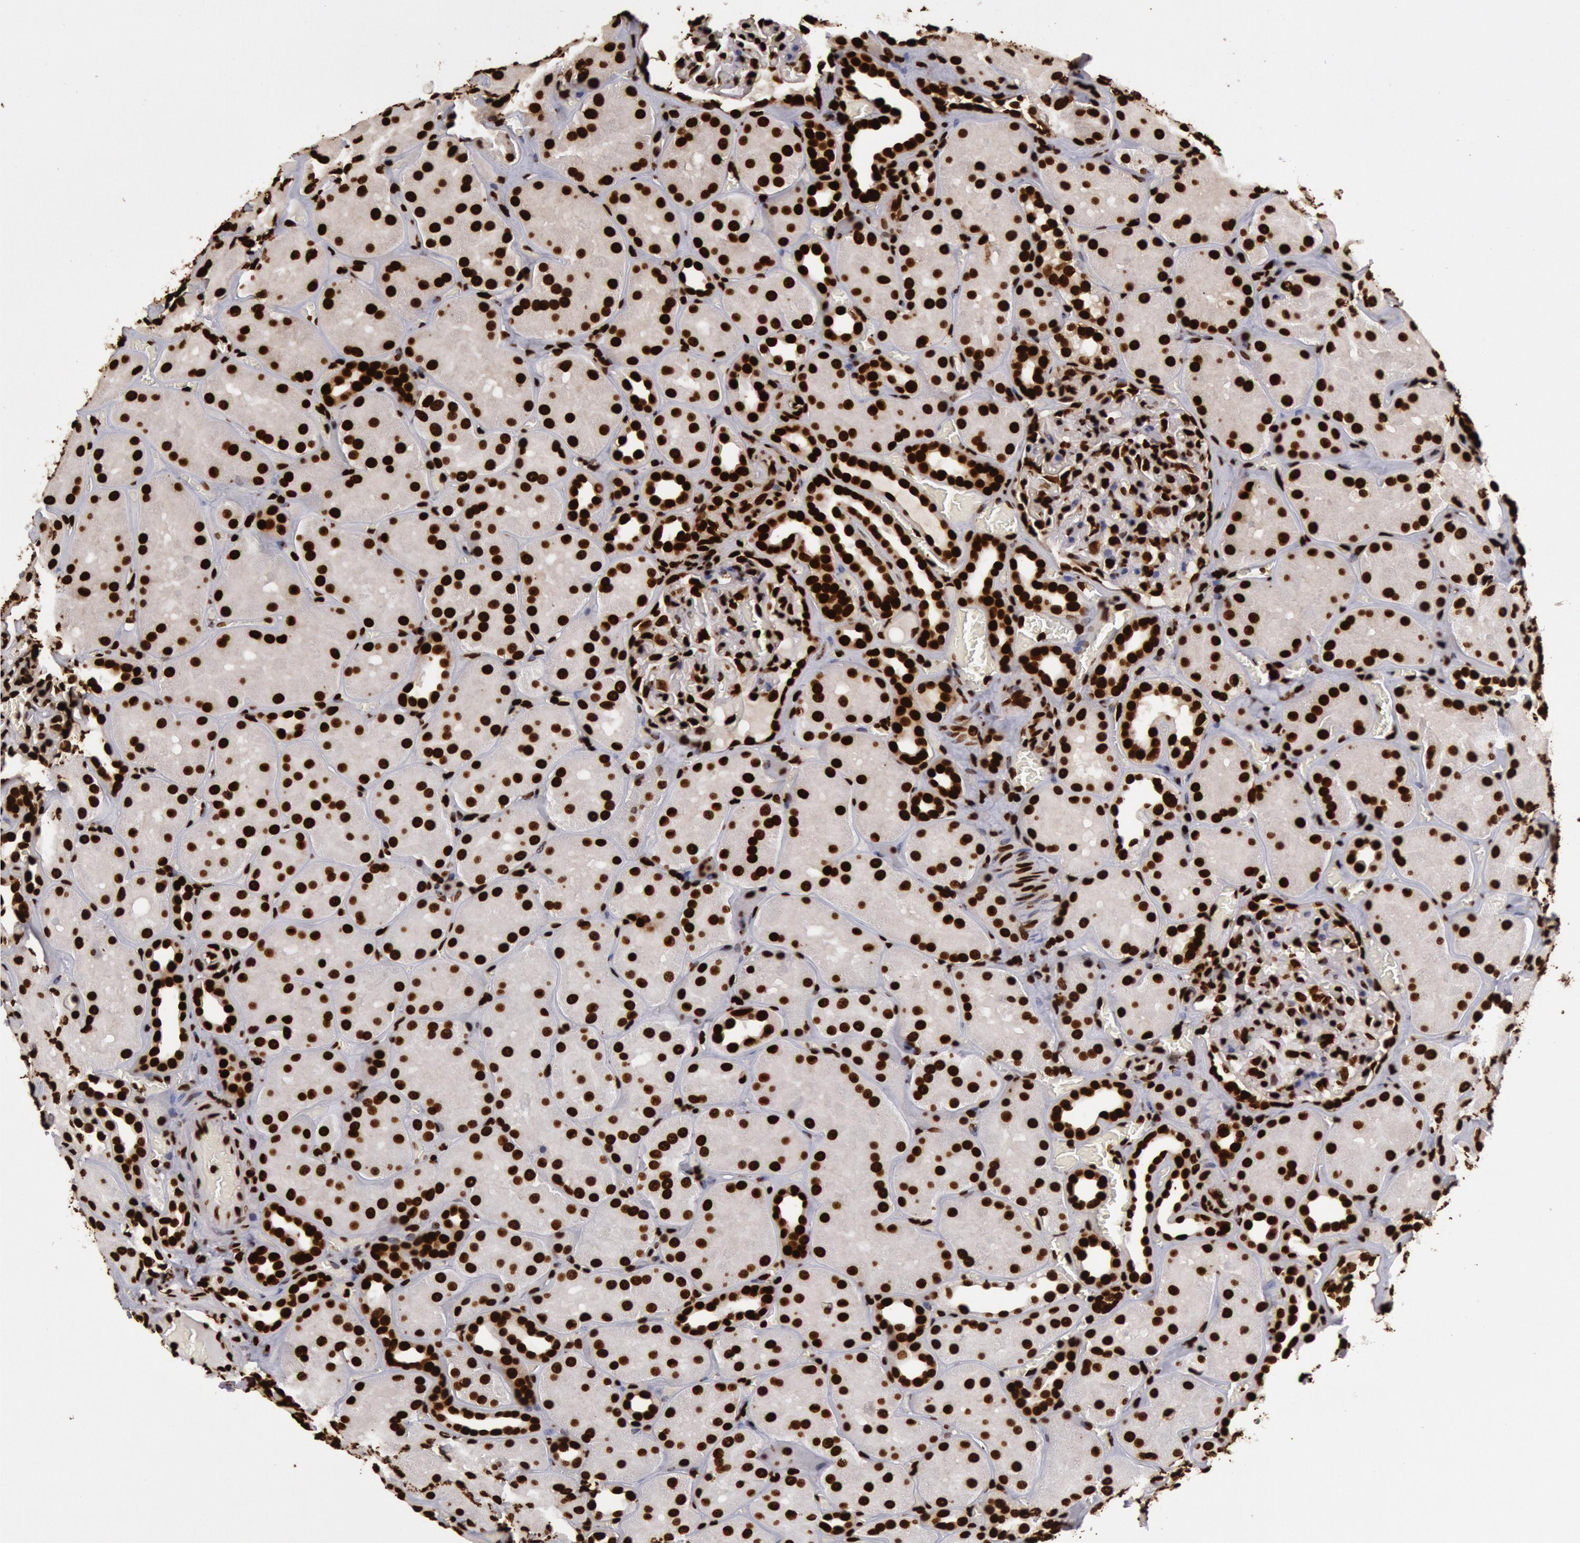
{"staining": {"intensity": "strong", "quantity": "25%-75%", "location": "nuclear"}, "tissue": "kidney", "cell_type": "Cells in glomeruli", "image_type": "normal", "snomed": [{"axis": "morphology", "description": "Normal tissue, NOS"}, {"axis": "topography", "description": "Kidney"}], "caption": "Human kidney stained with a protein marker reveals strong staining in cells in glomeruli.", "gene": "H3", "patient": {"sex": "male", "age": 28}}